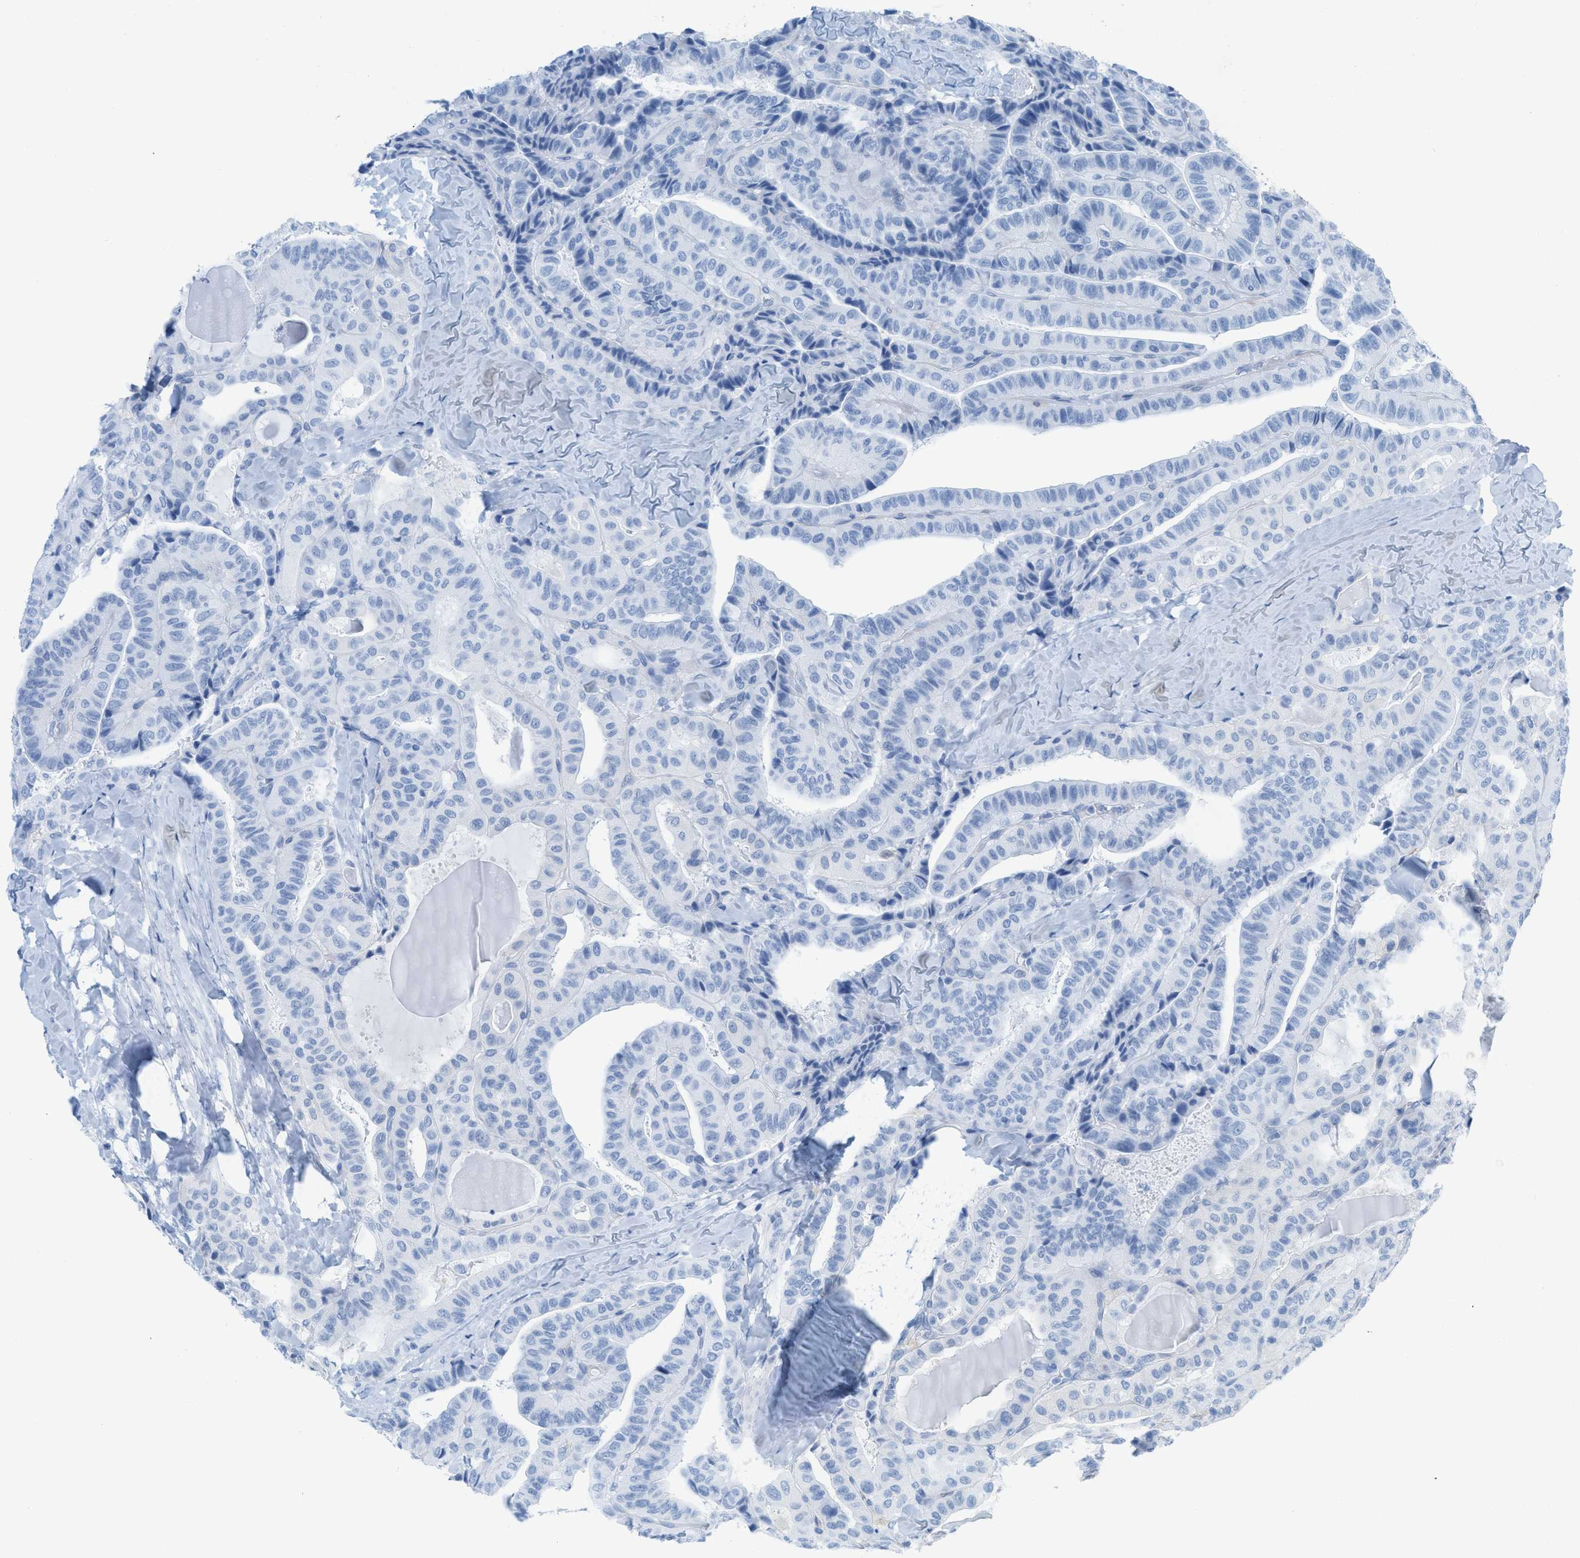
{"staining": {"intensity": "negative", "quantity": "none", "location": "none"}, "tissue": "thyroid cancer", "cell_type": "Tumor cells", "image_type": "cancer", "snomed": [{"axis": "morphology", "description": "Papillary adenocarcinoma, NOS"}, {"axis": "topography", "description": "Thyroid gland"}], "caption": "An image of human thyroid papillary adenocarcinoma is negative for staining in tumor cells.", "gene": "ASGR1", "patient": {"sex": "male", "age": 77}}